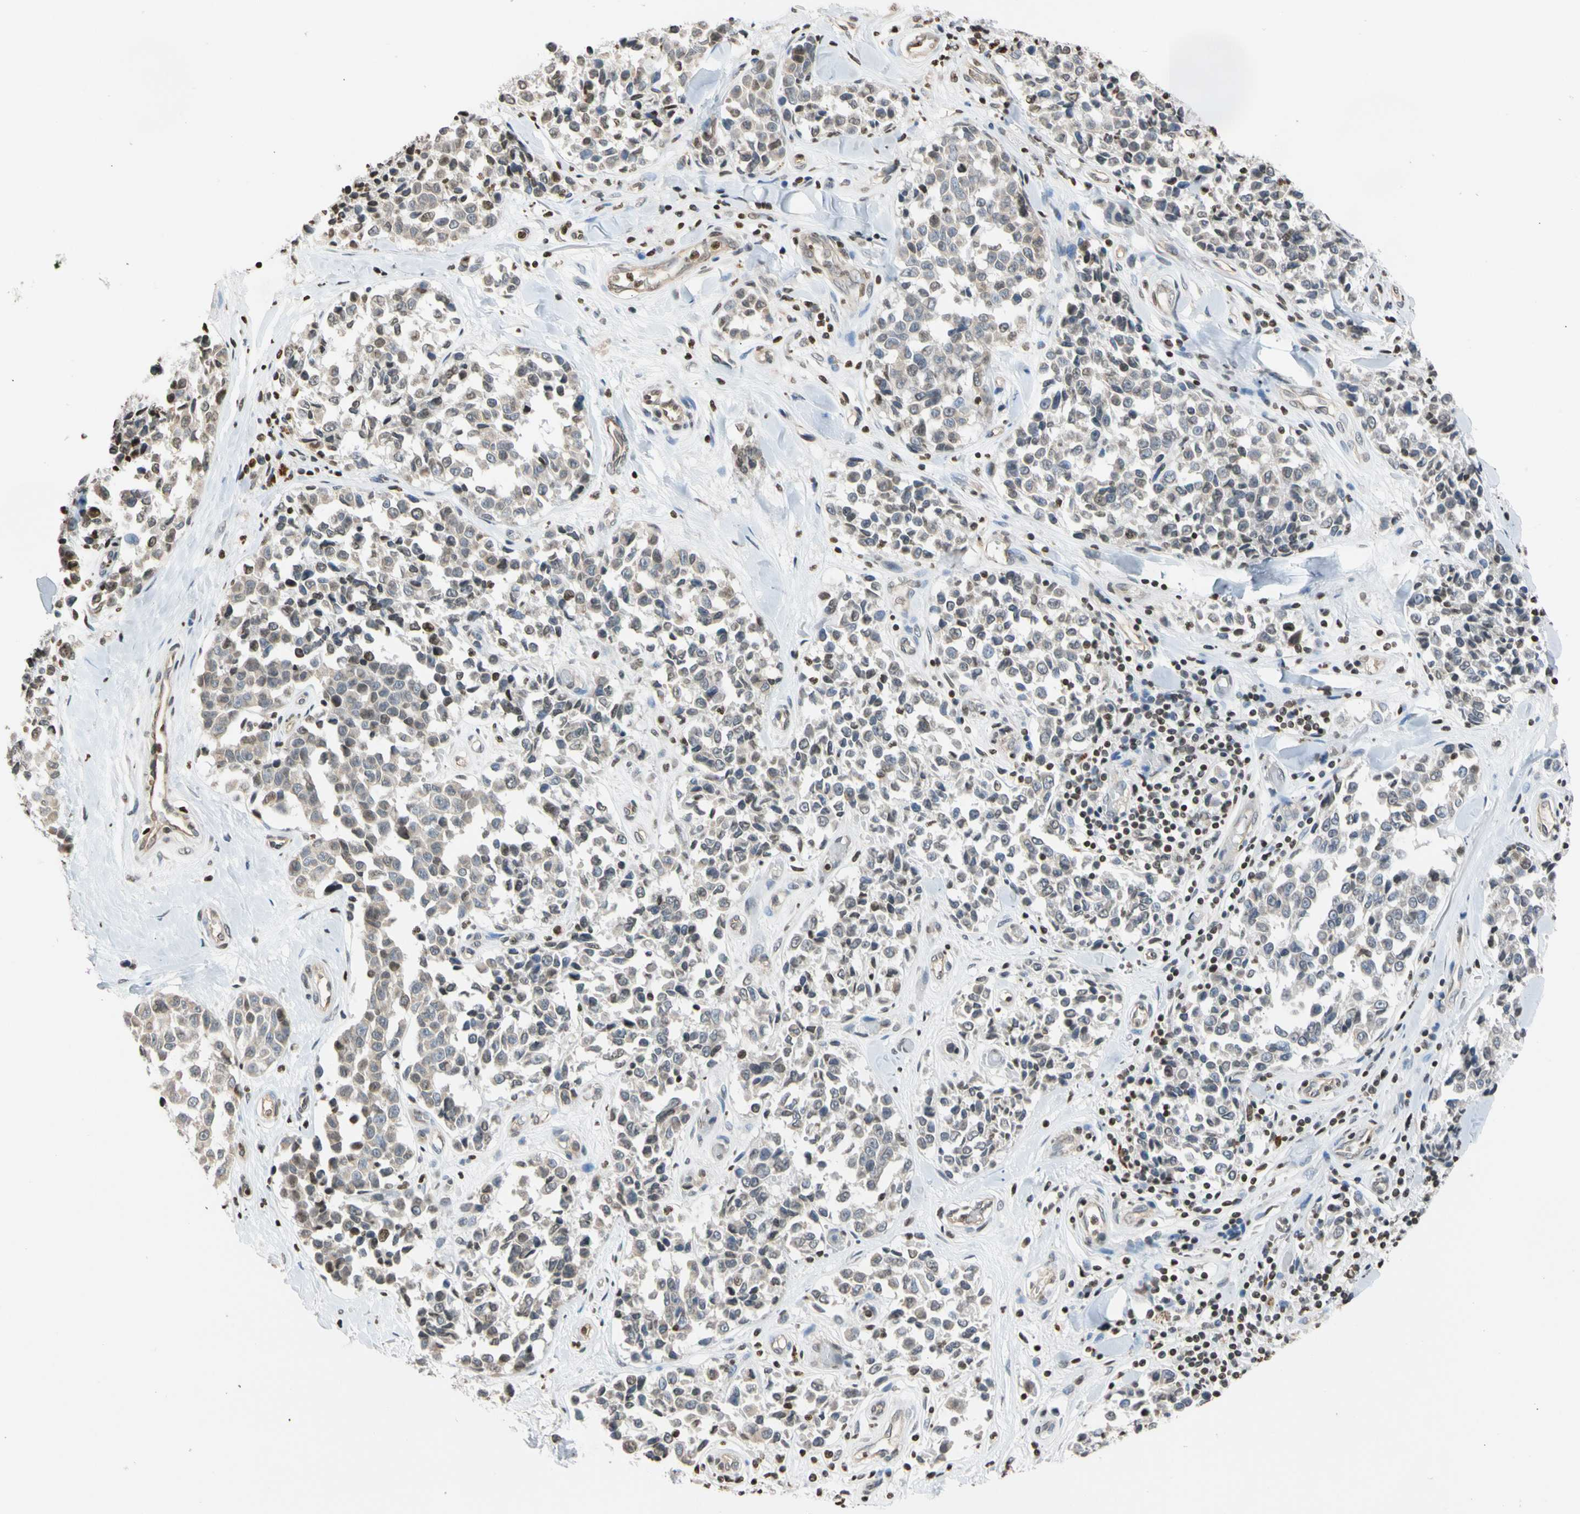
{"staining": {"intensity": "weak", "quantity": ">75%", "location": "cytoplasmic/membranous,nuclear"}, "tissue": "melanoma", "cell_type": "Tumor cells", "image_type": "cancer", "snomed": [{"axis": "morphology", "description": "Malignant melanoma, NOS"}, {"axis": "topography", "description": "Skin"}], "caption": "DAB (3,3'-diaminobenzidine) immunohistochemical staining of malignant melanoma displays weak cytoplasmic/membranous and nuclear protein positivity in approximately >75% of tumor cells.", "gene": "GPX4", "patient": {"sex": "female", "age": 64}}